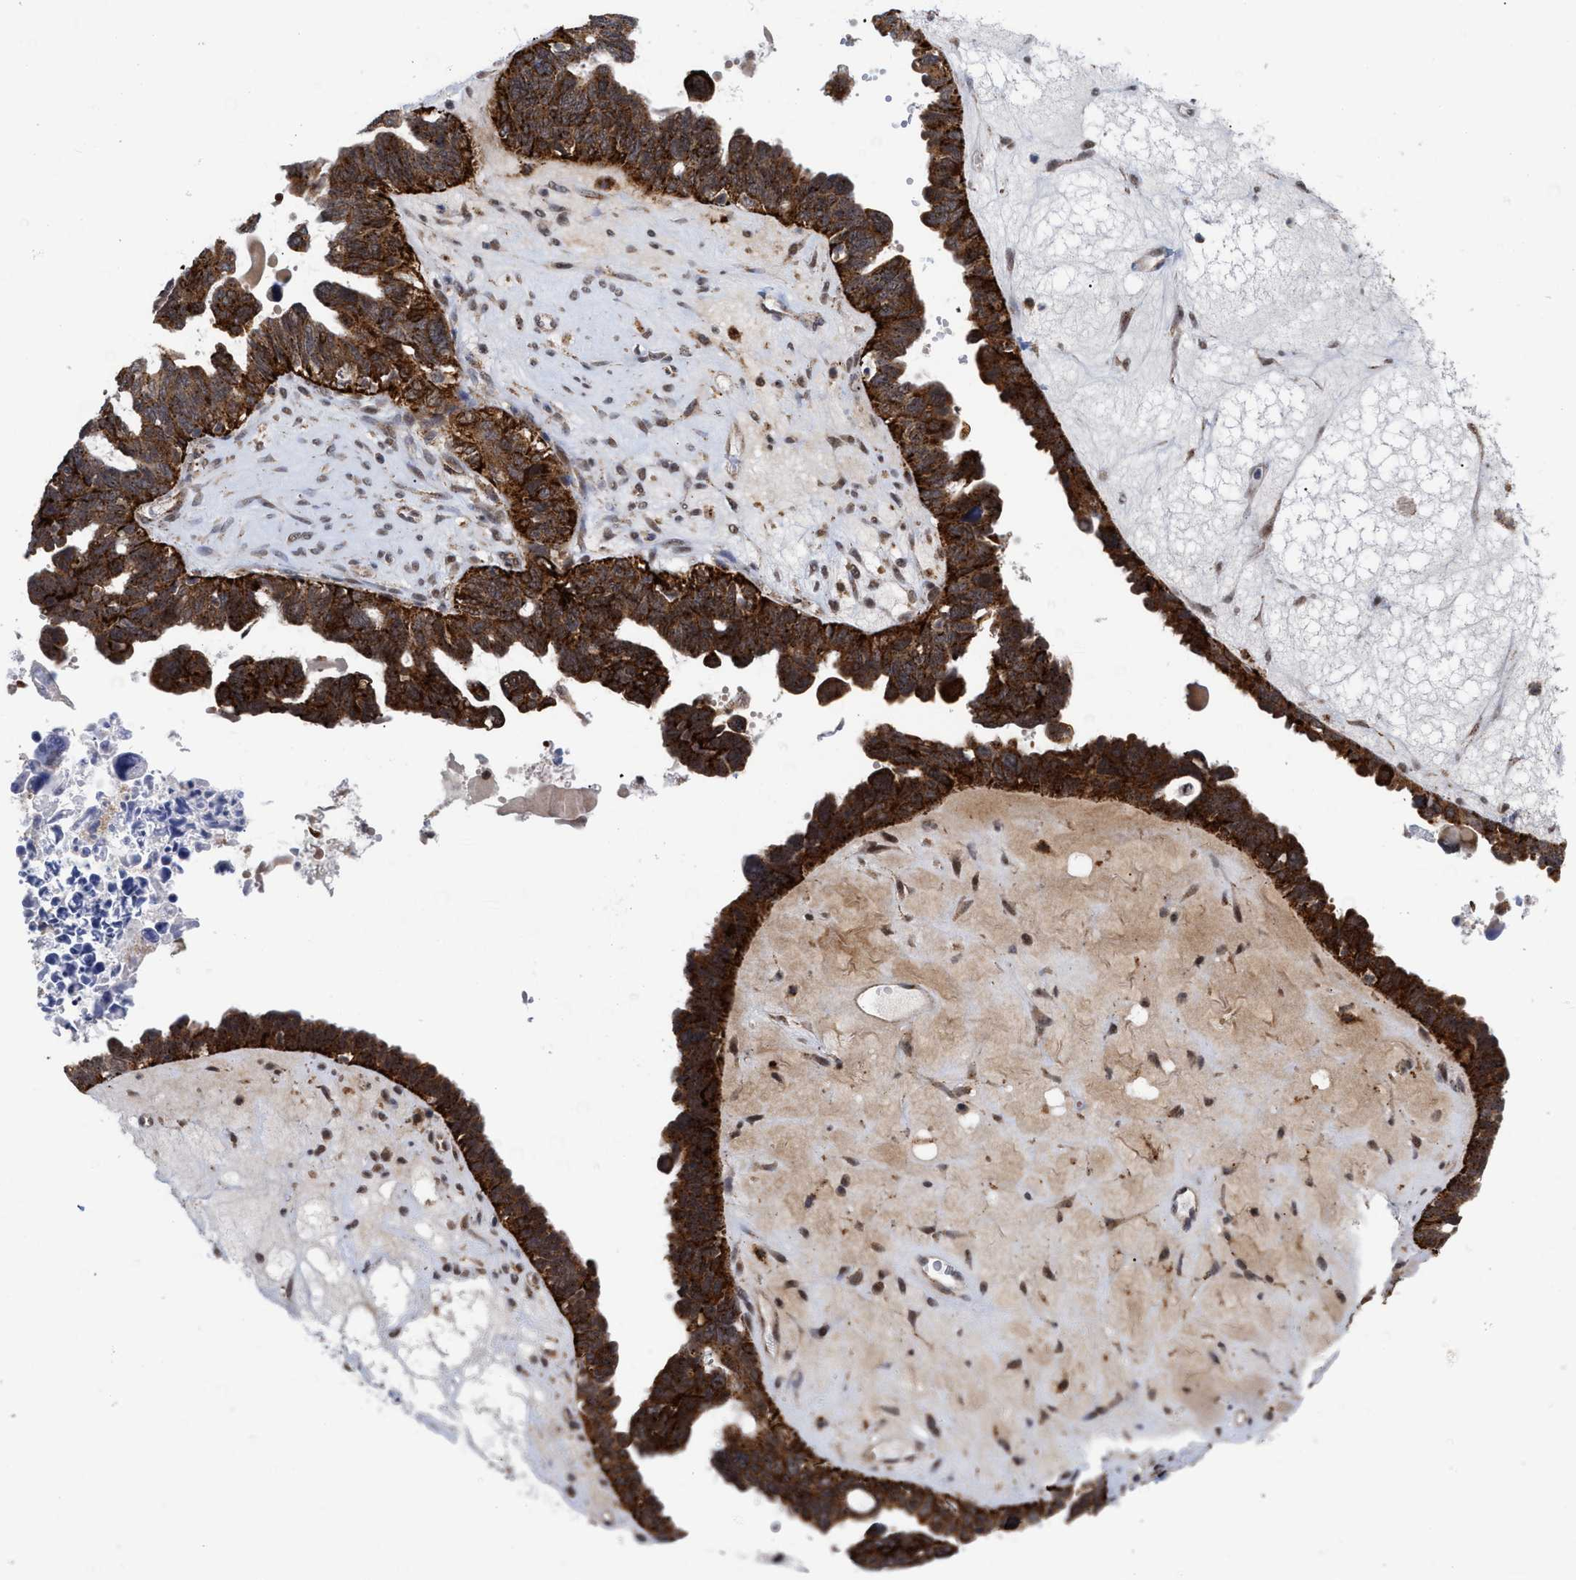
{"staining": {"intensity": "strong", "quantity": ">75%", "location": "cytoplasmic/membranous"}, "tissue": "ovarian cancer", "cell_type": "Tumor cells", "image_type": "cancer", "snomed": [{"axis": "morphology", "description": "Cystadenocarcinoma, serous, NOS"}, {"axis": "topography", "description": "Ovary"}], "caption": "Protein staining exhibits strong cytoplasmic/membranous positivity in about >75% of tumor cells in ovarian cancer.", "gene": "UPF1", "patient": {"sex": "female", "age": 79}}